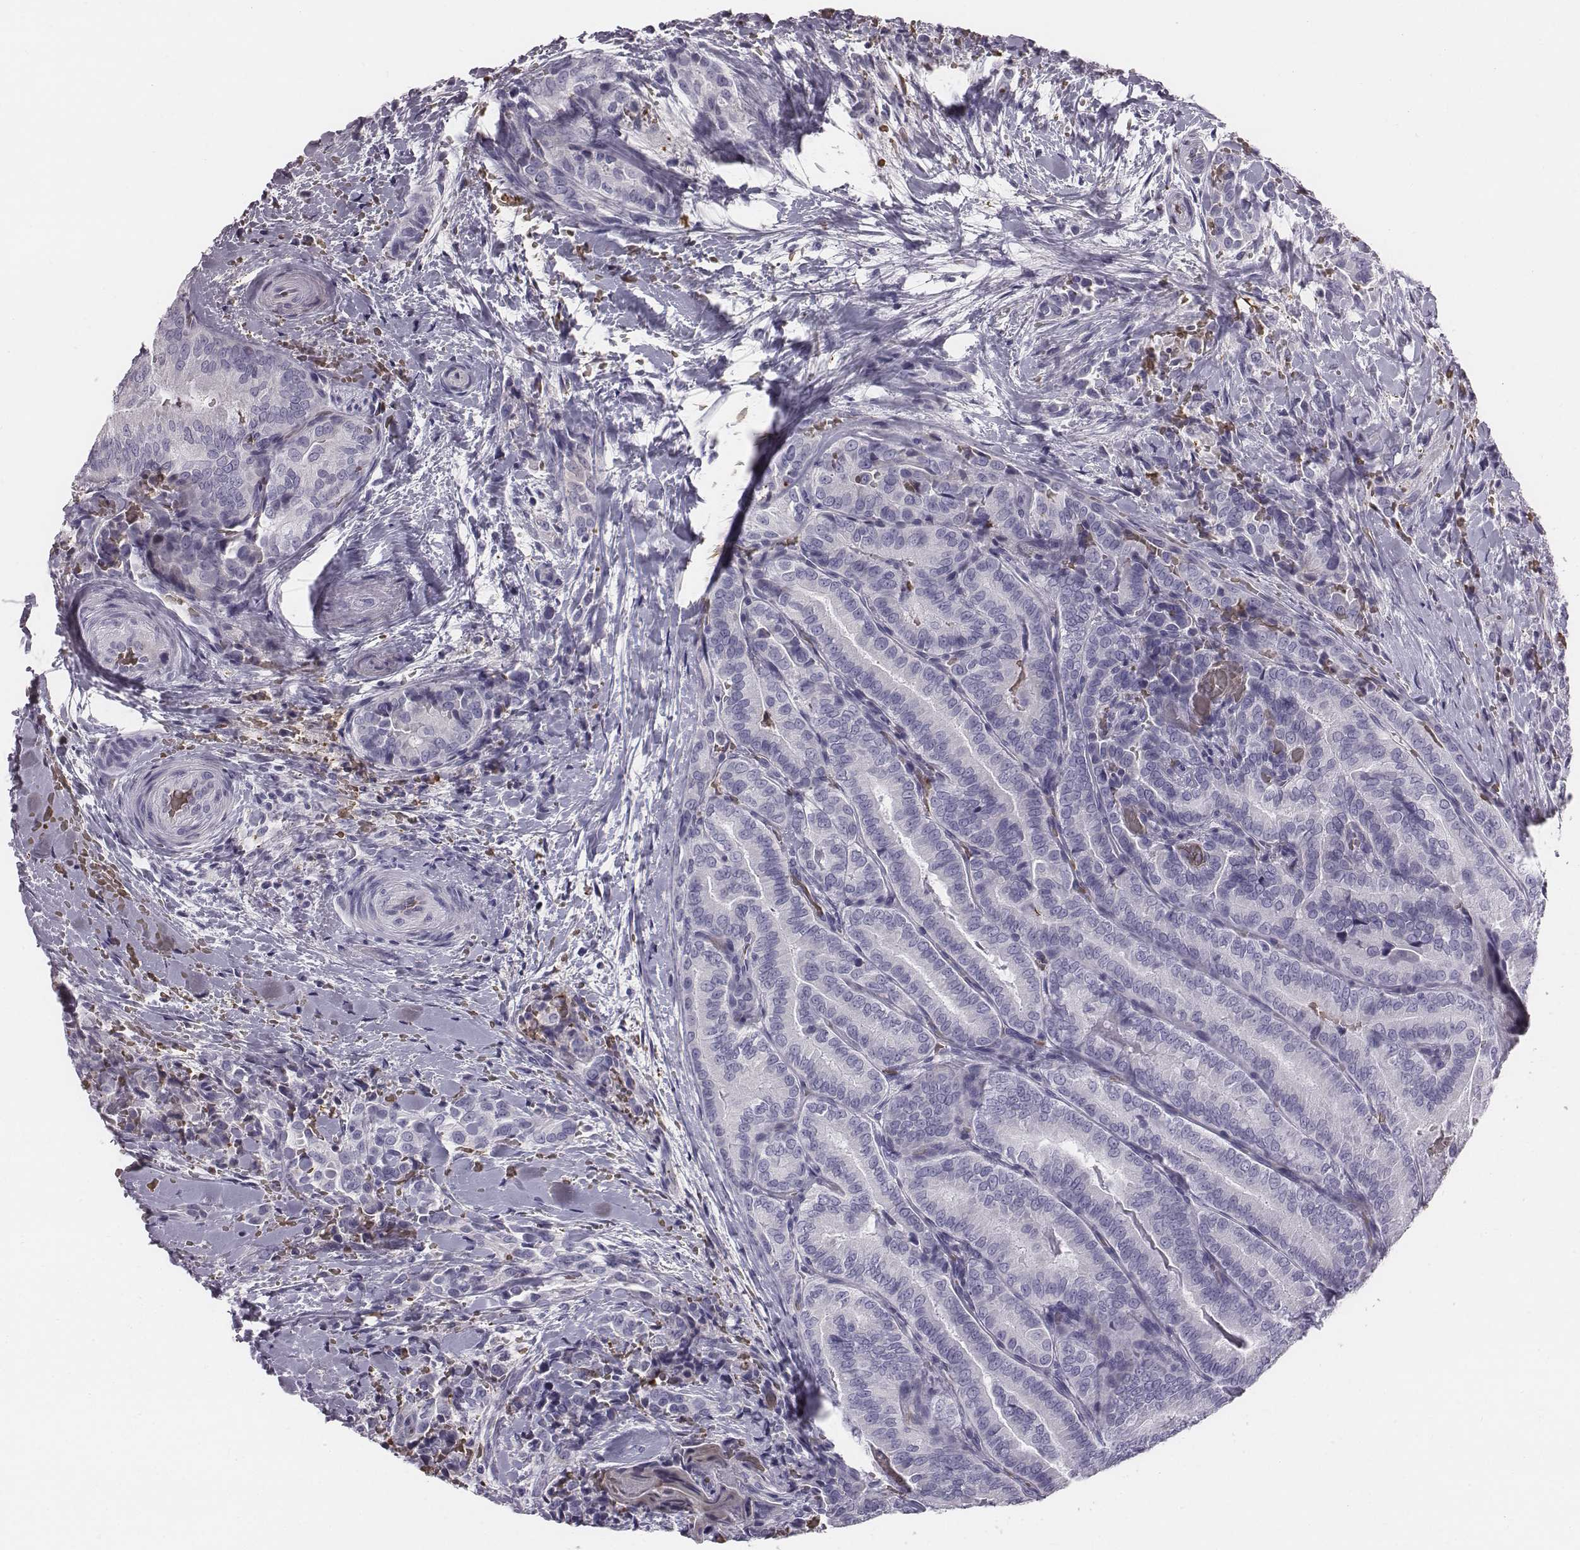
{"staining": {"intensity": "negative", "quantity": "none", "location": "none"}, "tissue": "thyroid cancer", "cell_type": "Tumor cells", "image_type": "cancer", "snomed": [{"axis": "morphology", "description": "Papillary adenocarcinoma, NOS"}, {"axis": "topography", "description": "Thyroid gland"}], "caption": "Thyroid papillary adenocarcinoma was stained to show a protein in brown. There is no significant staining in tumor cells.", "gene": "HBZ", "patient": {"sex": "male", "age": 61}}